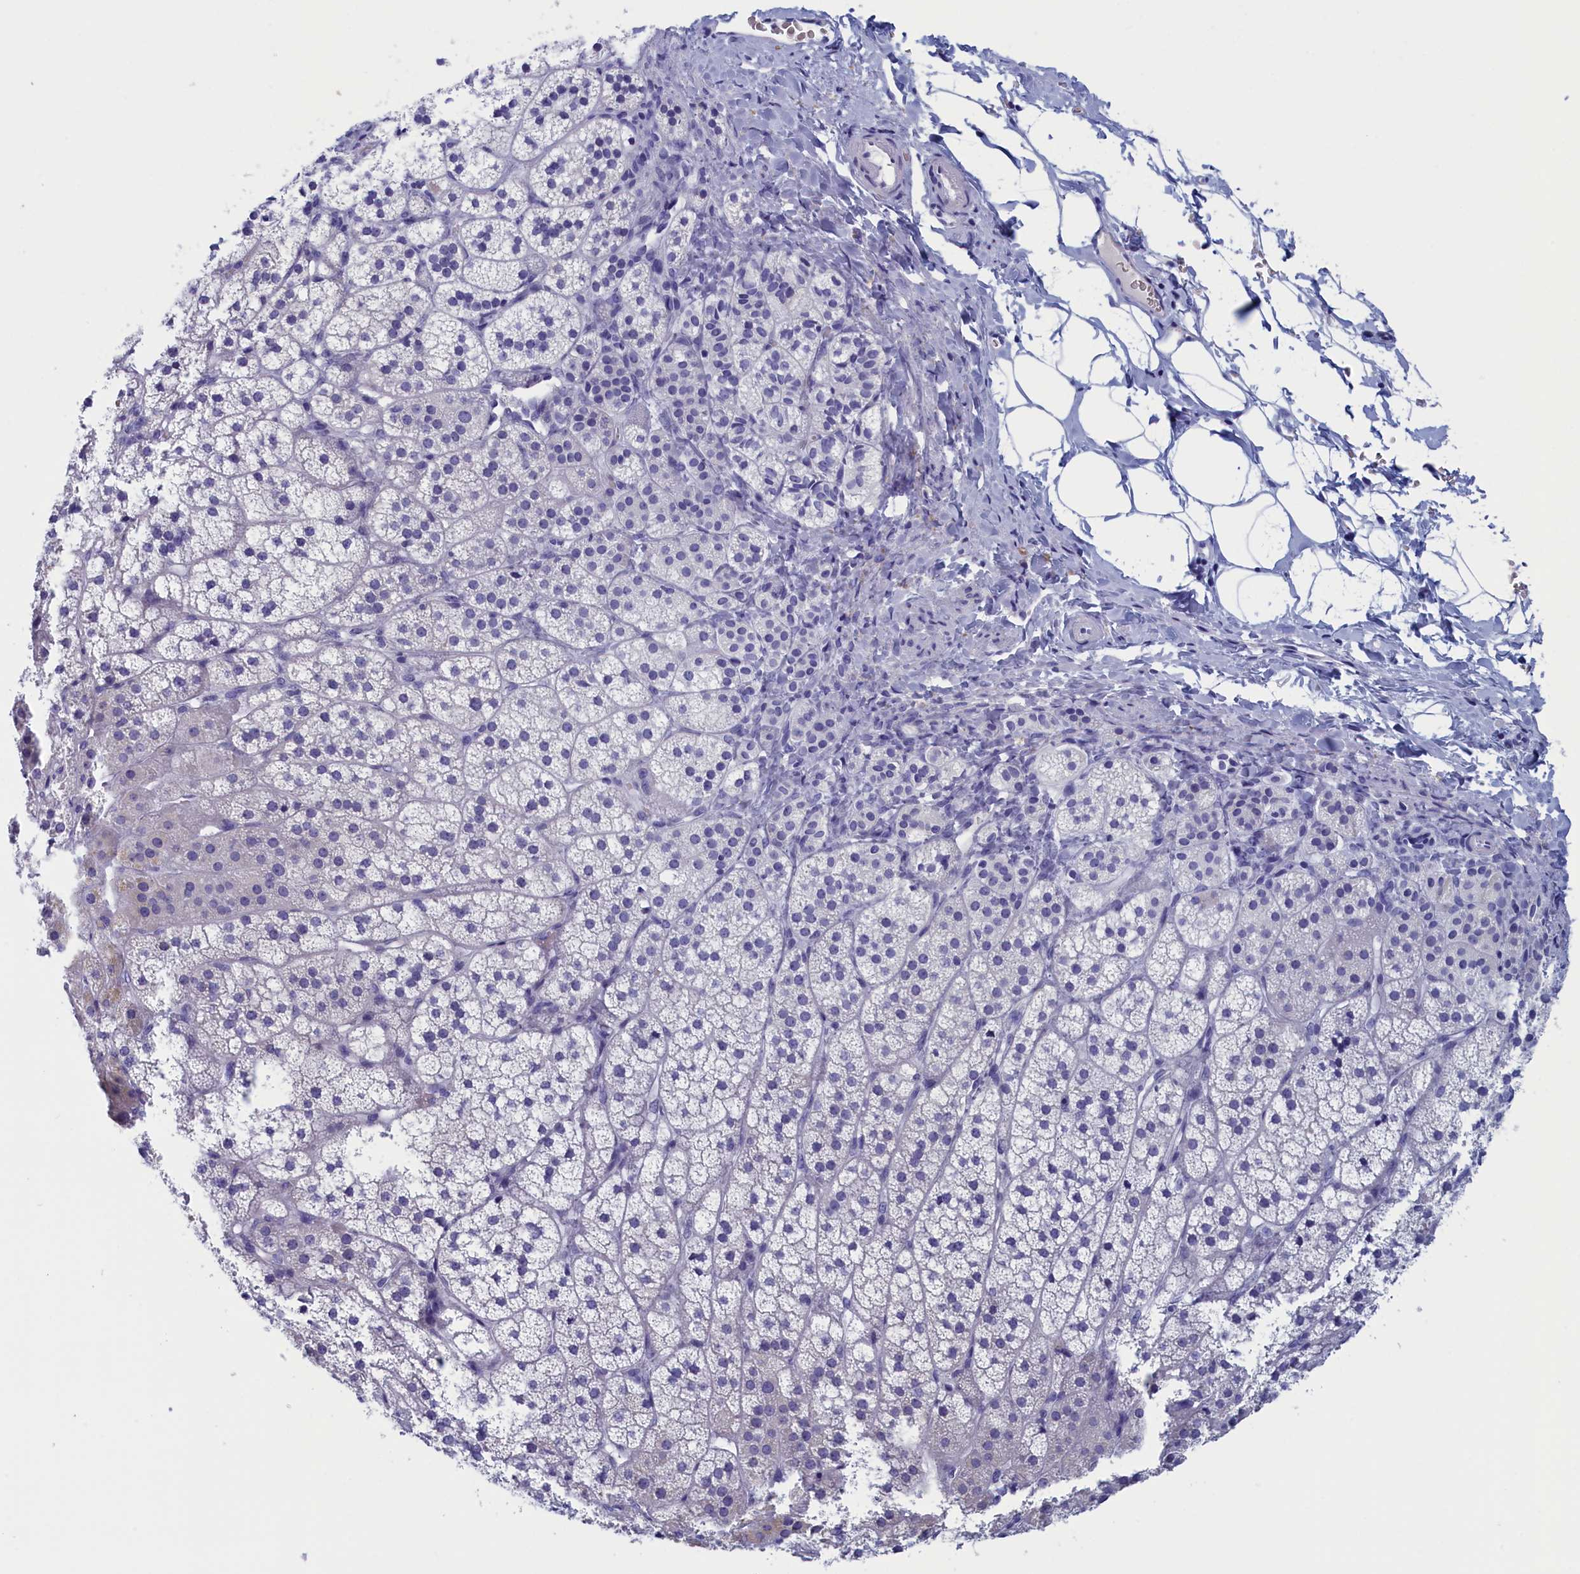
{"staining": {"intensity": "negative", "quantity": "none", "location": "none"}, "tissue": "adrenal gland", "cell_type": "Glandular cells", "image_type": "normal", "snomed": [{"axis": "morphology", "description": "Normal tissue, NOS"}, {"axis": "topography", "description": "Adrenal gland"}], "caption": "The photomicrograph displays no staining of glandular cells in unremarkable adrenal gland. (DAB (3,3'-diaminobenzidine) immunohistochemistry (IHC) with hematoxylin counter stain).", "gene": "ANKRD2", "patient": {"sex": "female", "age": 44}}